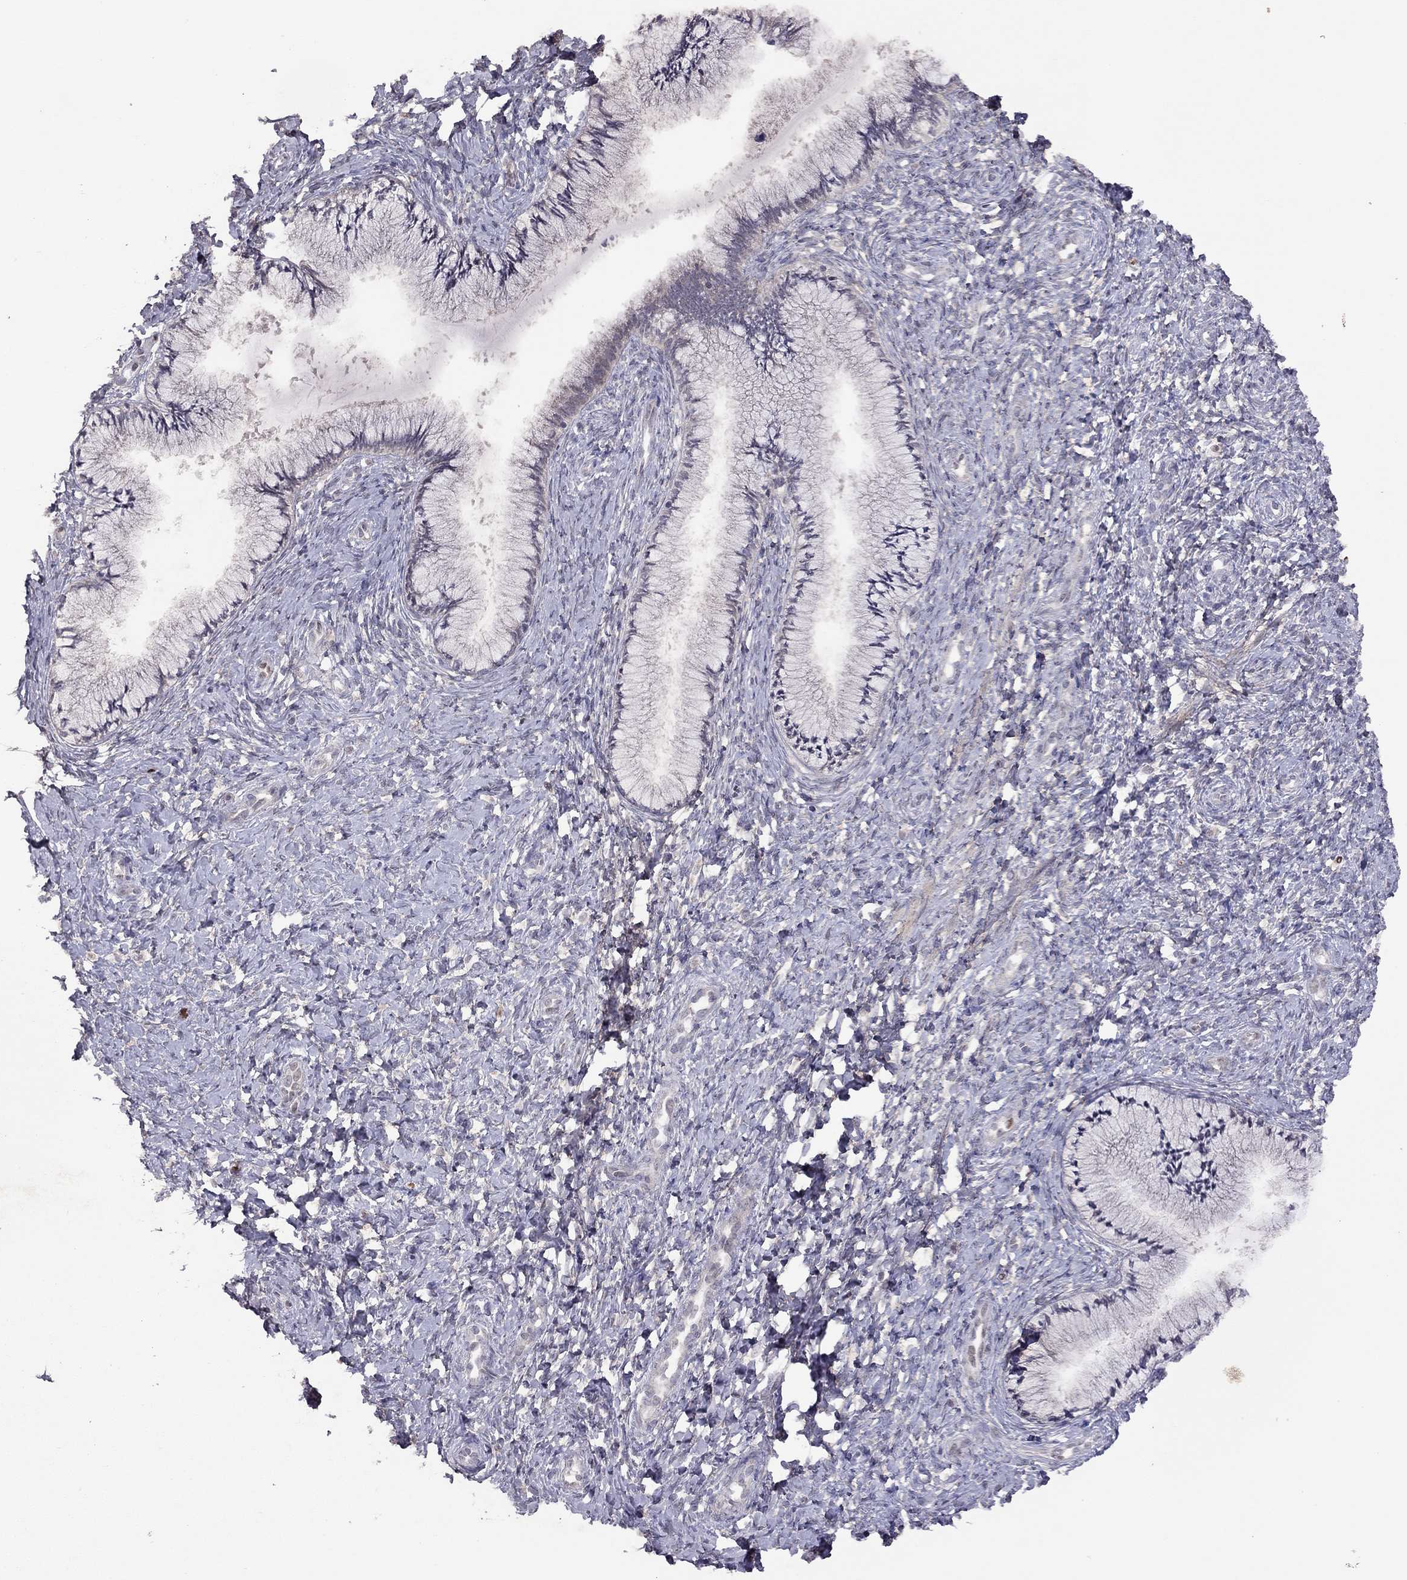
{"staining": {"intensity": "negative", "quantity": "none", "location": "none"}, "tissue": "cervix", "cell_type": "Glandular cells", "image_type": "normal", "snomed": [{"axis": "morphology", "description": "Normal tissue, NOS"}, {"axis": "topography", "description": "Cervix"}], "caption": "Immunohistochemistry of normal human cervix shows no positivity in glandular cells. (DAB (3,3'-diaminobenzidine) IHC, high magnification).", "gene": "ESR2", "patient": {"sex": "female", "age": 37}}